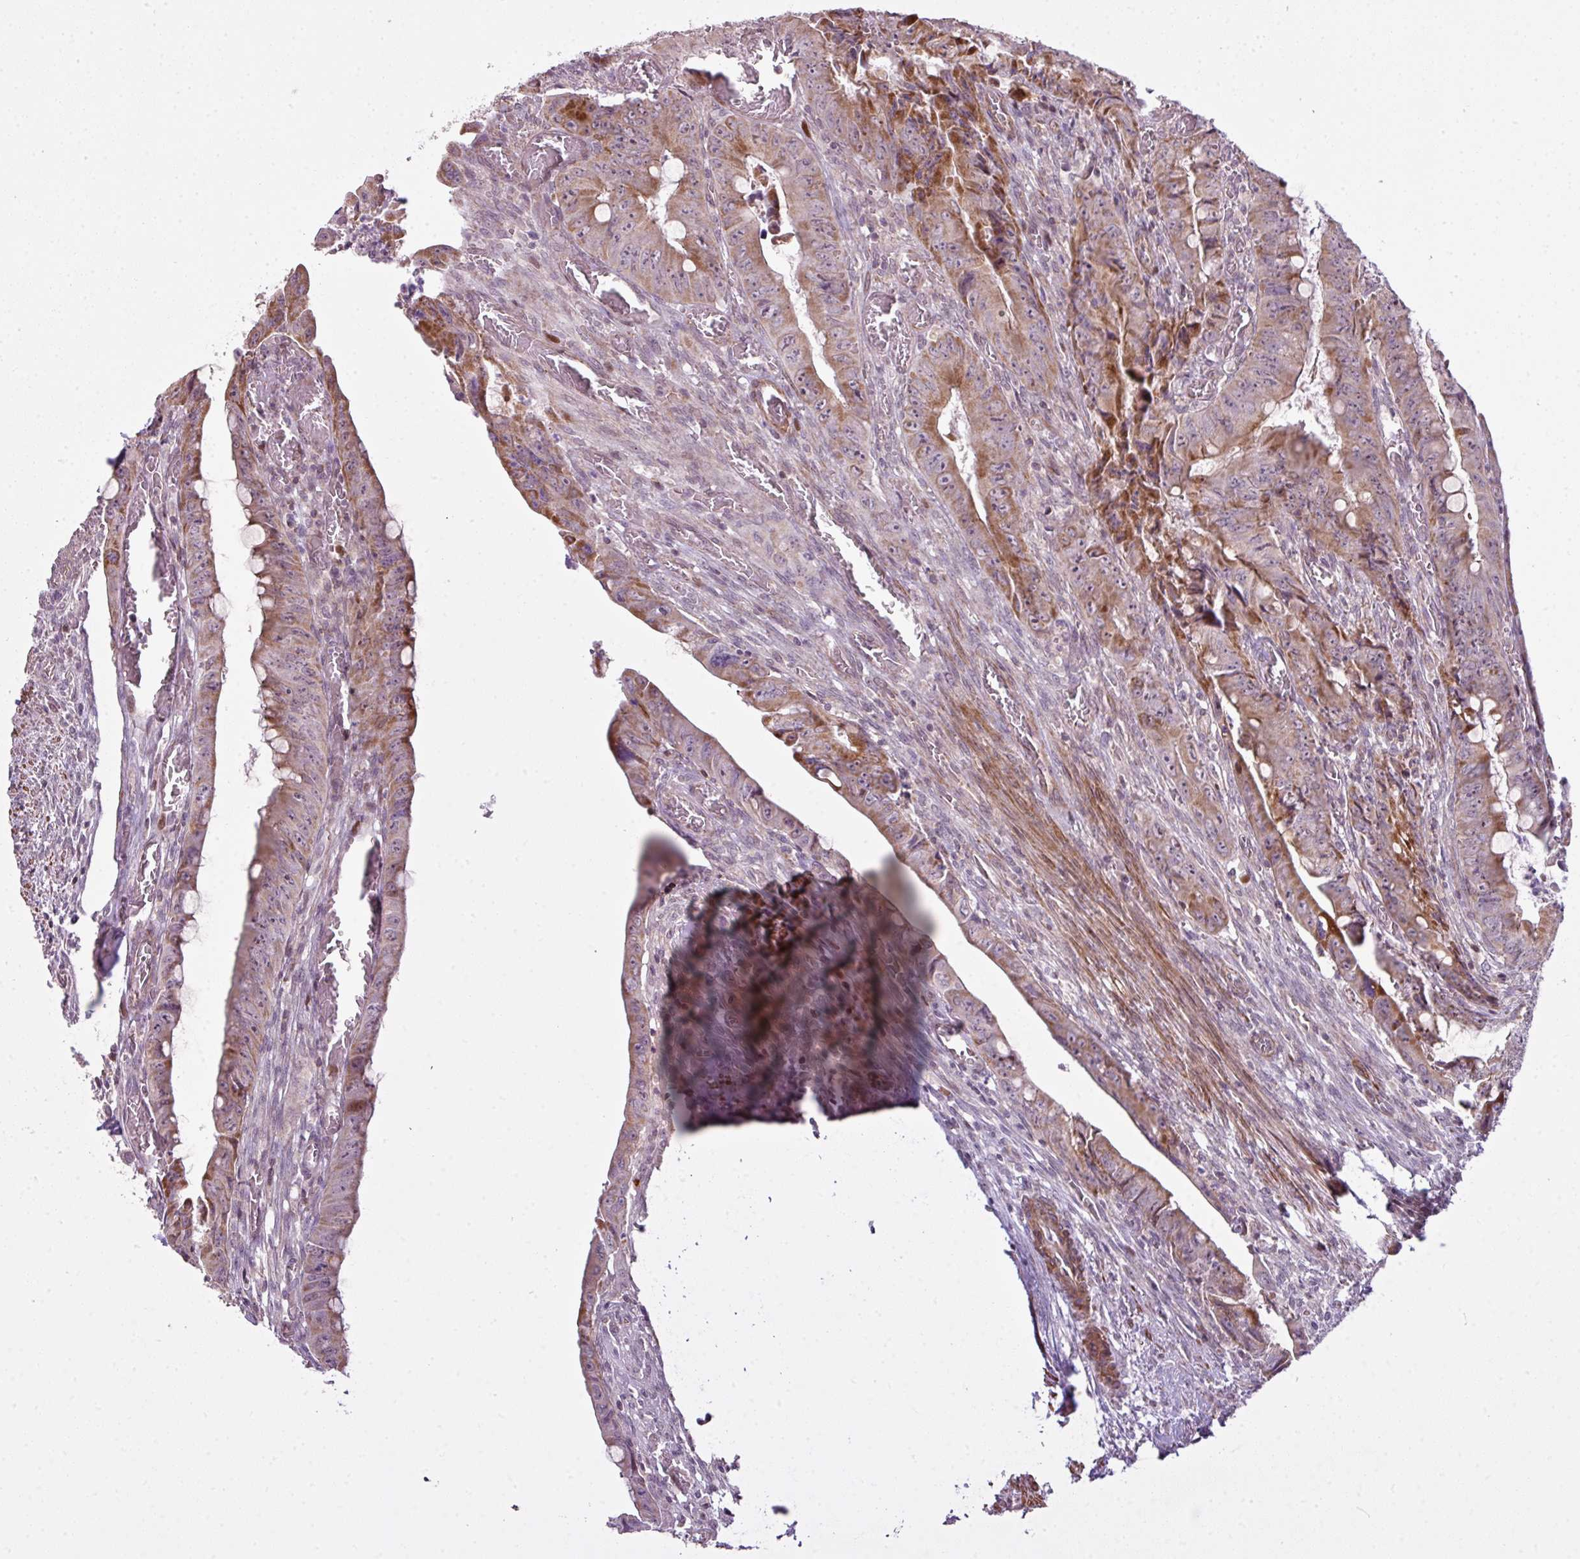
{"staining": {"intensity": "moderate", "quantity": "25%-75%", "location": "cytoplasmic/membranous"}, "tissue": "colorectal cancer", "cell_type": "Tumor cells", "image_type": "cancer", "snomed": [{"axis": "morphology", "description": "Adenocarcinoma, NOS"}, {"axis": "topography", "description": "Rectum"}], "caption": "A brown stain labels moderate cytoplasmic/membranous expression of a protein in human colorectal cancer (adenocarcinoma) tumor cells.", "gene": "ZNF688", "patient": {"sex": "male", "age": 78}}